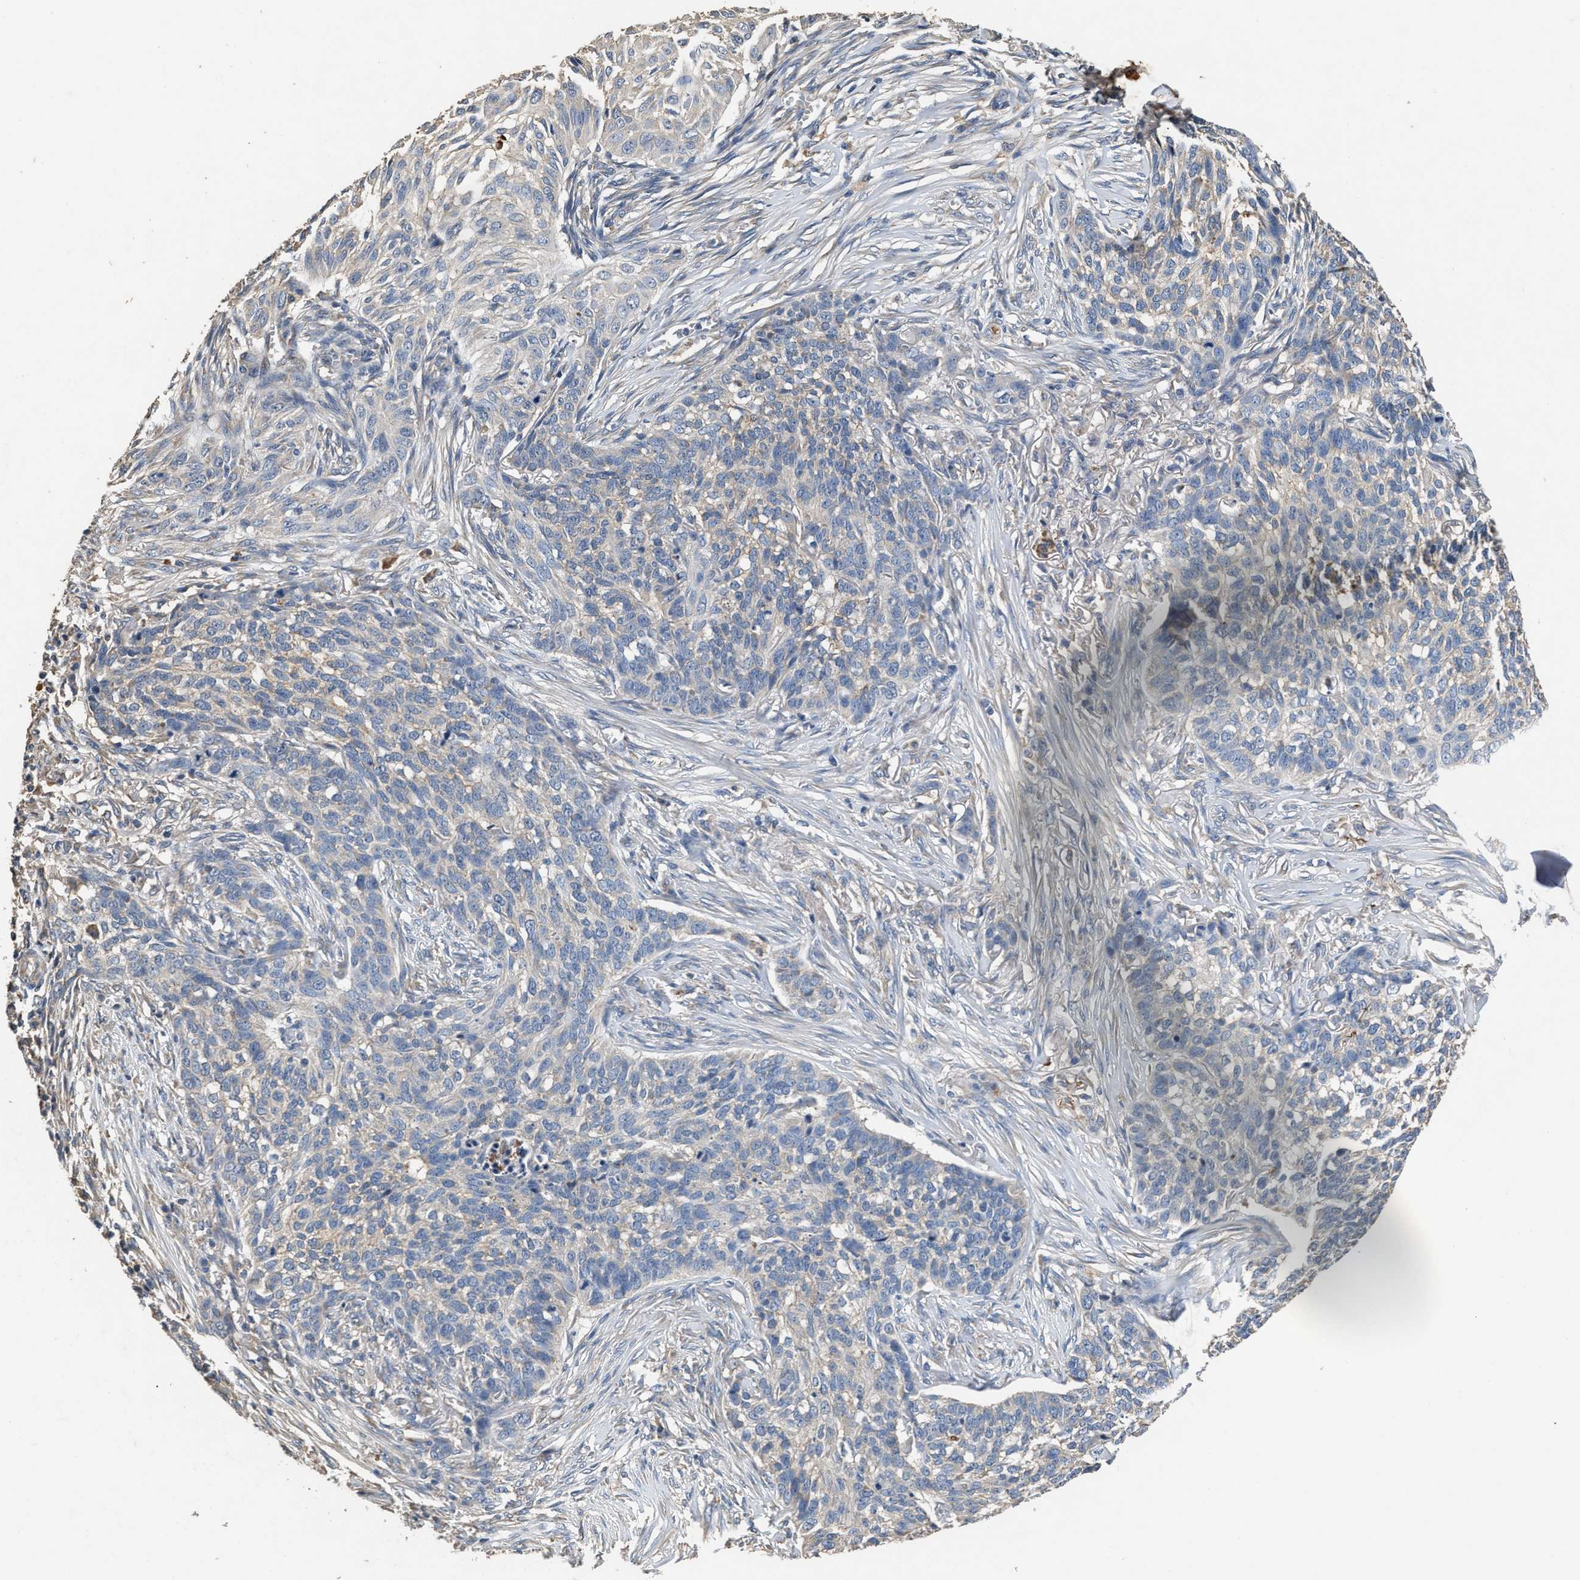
{"staining": {"intensity": "negative", "quantity": "none", "location": "none"}, "tissue": "skin cancer", "cell_type": "Tumor cells", "image_type": "cancer", "snomed": [{"axis": "morphology", "description": "Basal cell carcinoma"}, {"axis": "topography", "description": "Skin"}], "caption": "IHC image of human basal cell carcinoma (skin) stained for a protein (brown), which displays no staining in tumor cells.", "gene": "C3", "patient": {"sex": "male", "age": 85}}